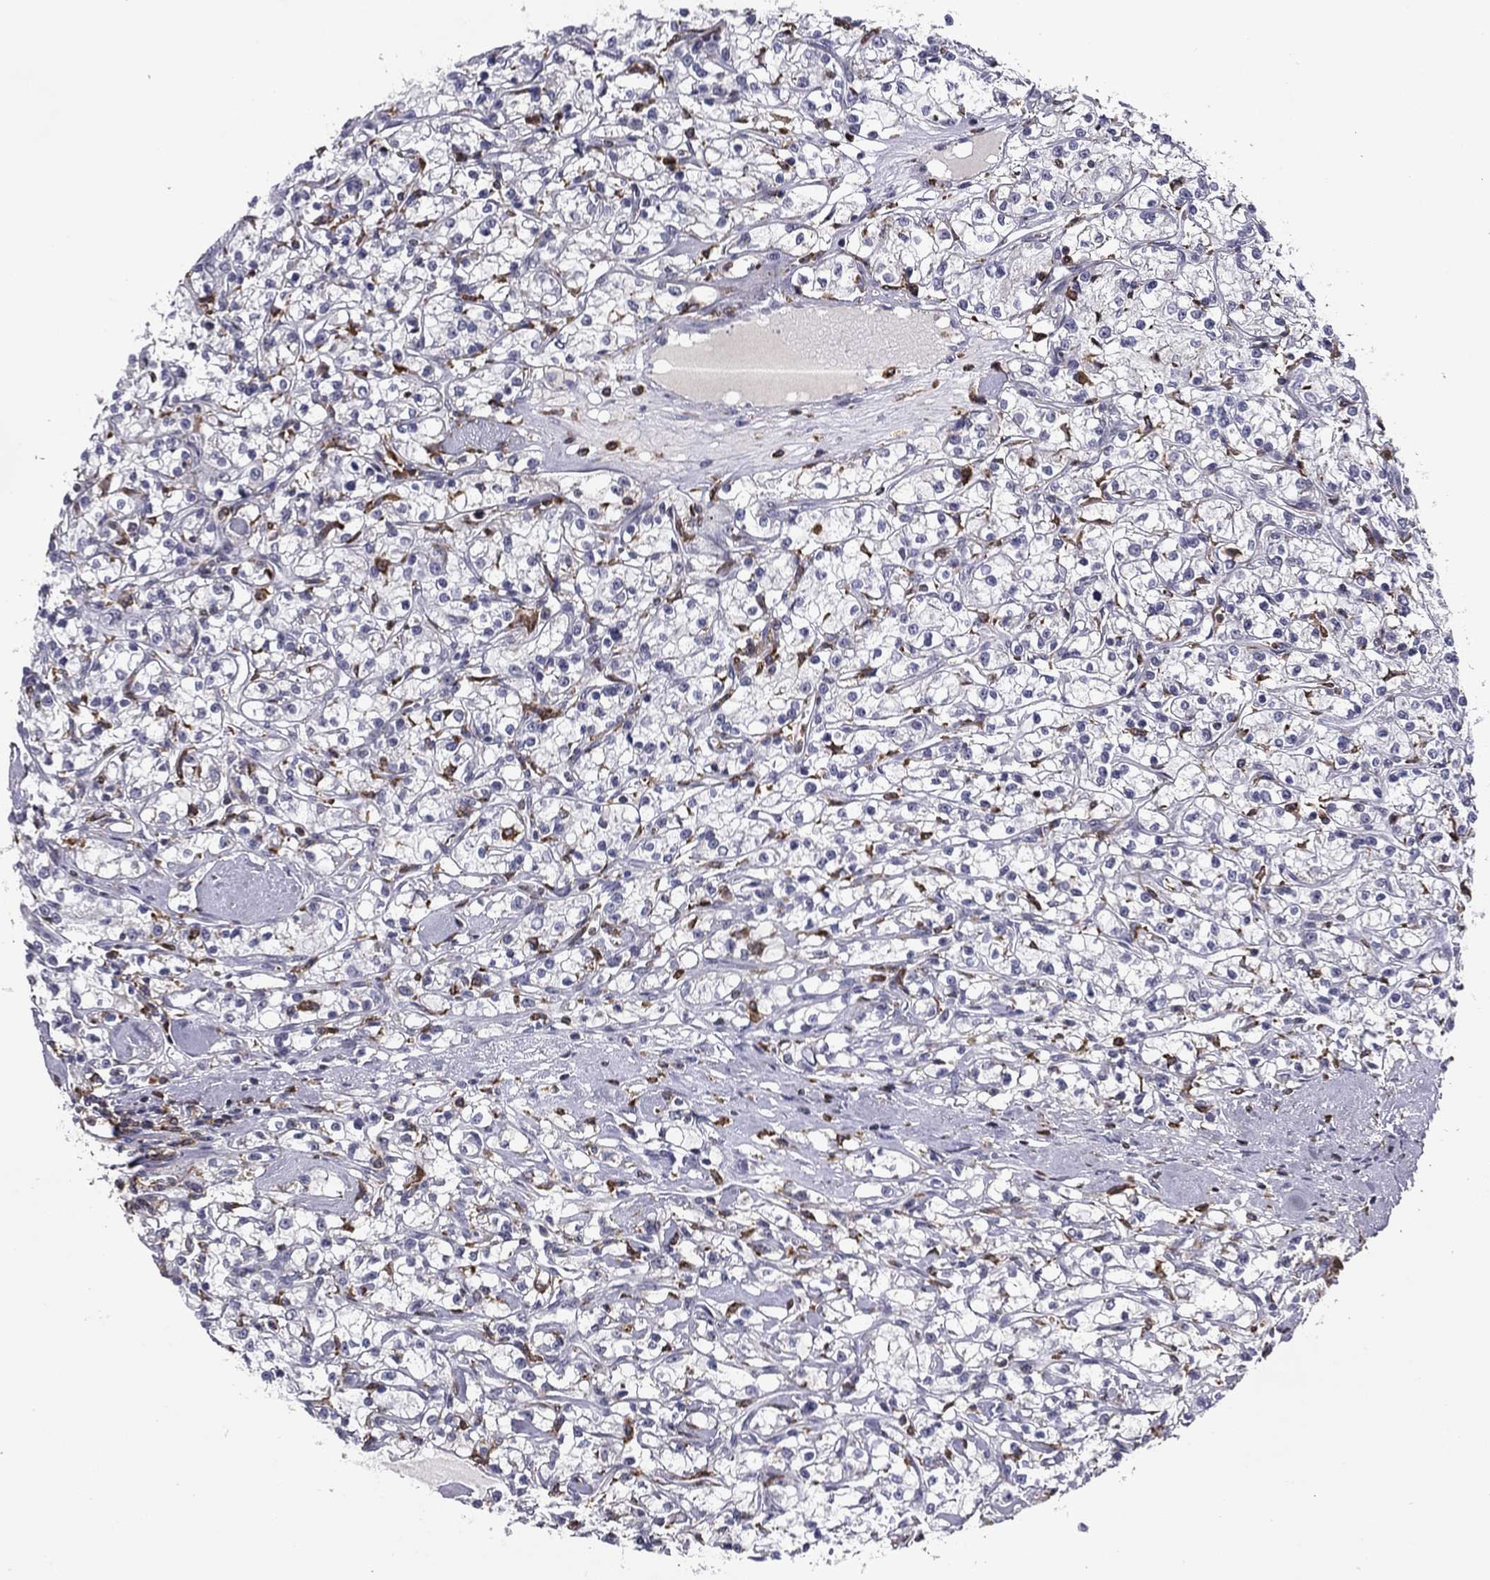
{"staining": {"intensity": "negative", "quantity": "none", "location": "none"}, "tissue": "renal cancer", "cell_type": "Tumor cells", "image_type": "cancer", "snomed": [{"axis": "morphology", "description": "Adenocarcinoma, NOS"}, {"axis": "topography", "description": "Kidney"}], "caption": "Immunohistochemistry photomicrograph of neoplastic tissue: renal cancer (adenocarcinoma) stained with DAB (3,3'-diaminobenzidine) demonstrates no significant protein expression in tumor cells. (DAB (3,3'-diaminobenzidine) immunohistochemistry (IHC), high magnification).", "gene": "PLCB2", "patient": {"sex": "female", "age": 59}}